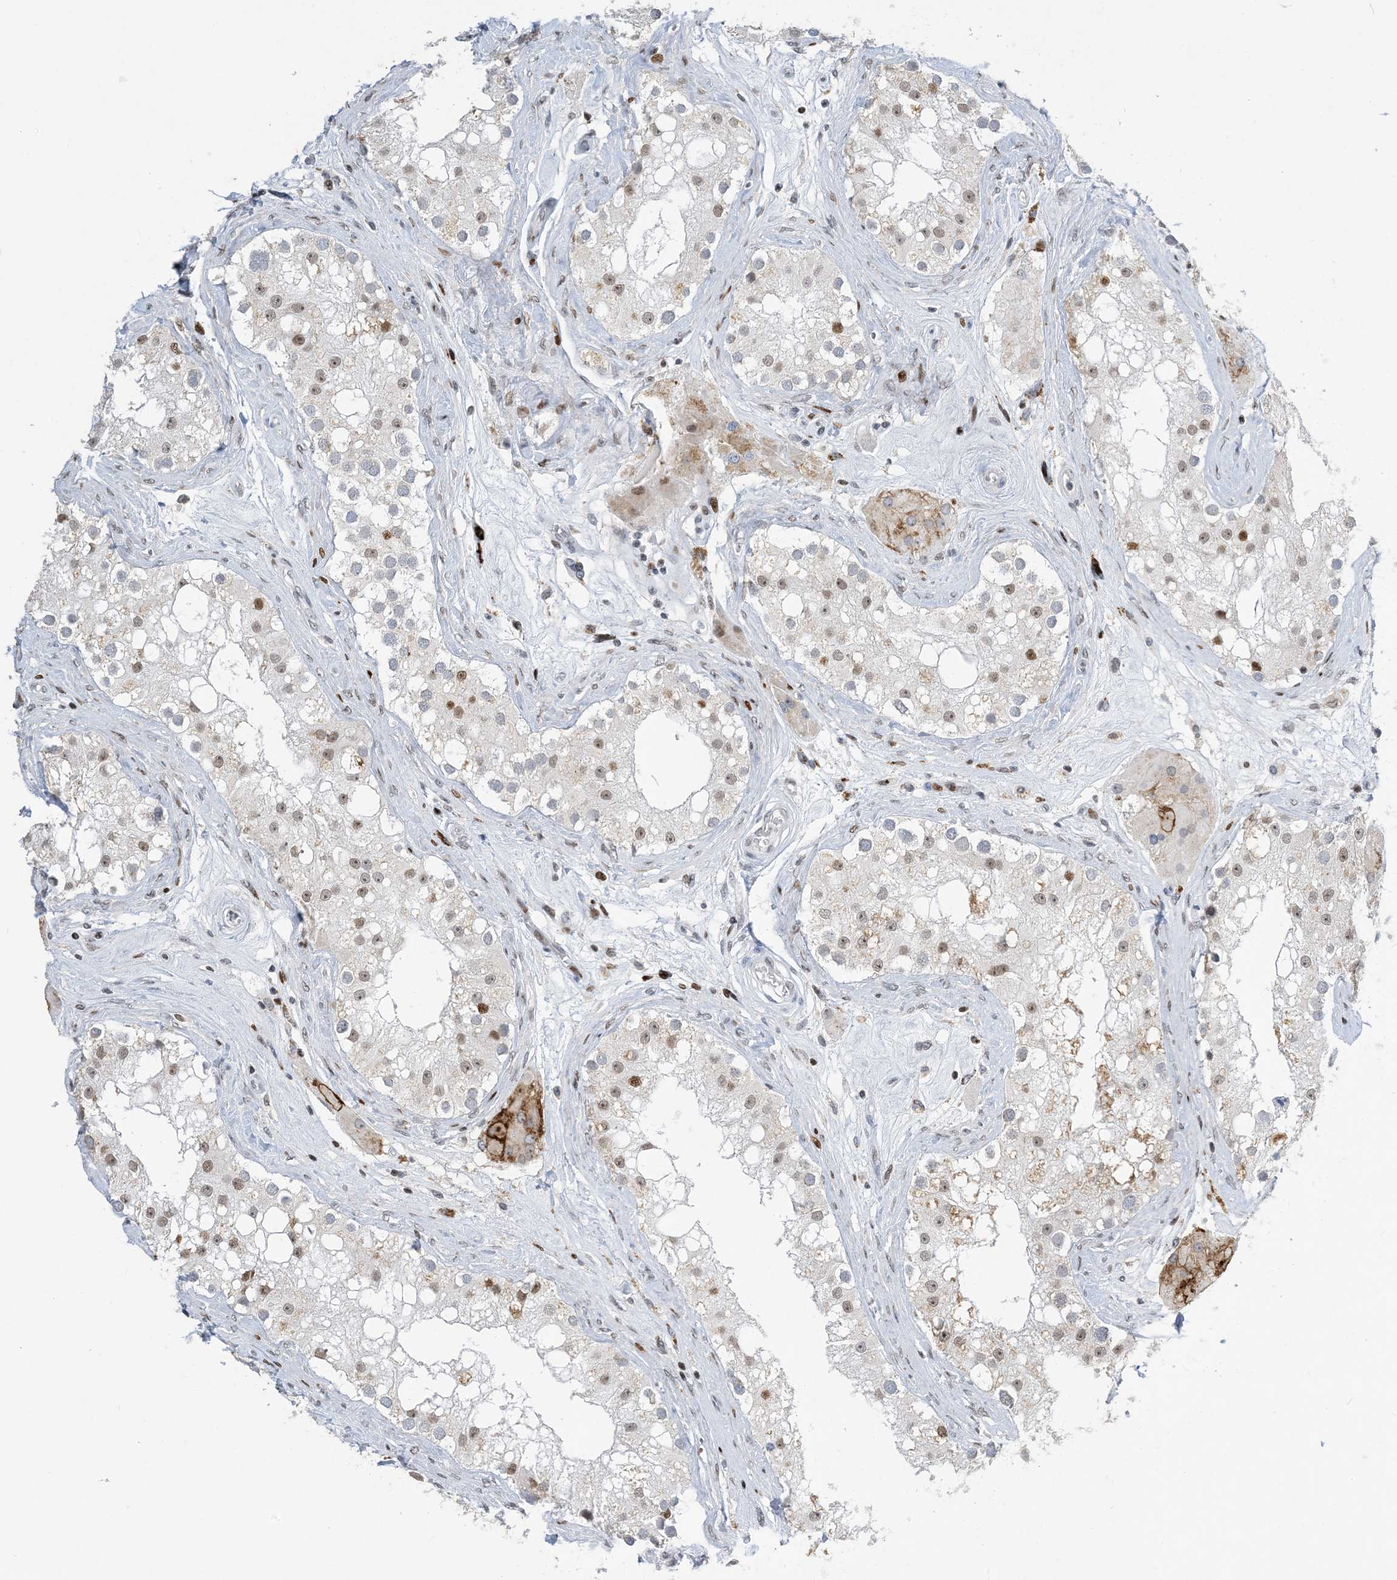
{"staining": {"intensity": "moderate", "quantity": "<25%", "location": "cytoplasmic/membranous,nuclear"}, "tissue": "testis", "cell_type": "Cells in seminiferous ducts", "image_type": "normal", "snomed": [{"axis": "morphology", "description": "Normal tissue, NOS"}, {"axis": "topography", "description": "Testis"}], "caption": "About <25% of cells in seminiferous ducts in unremarkable testis display moderate cytoplasmic/membranous,nuclear protein staining as visualized by brown immunohistochemical staining.", "gene": "SLC25A53", "patient": {"sex": "male", "age": 84}}